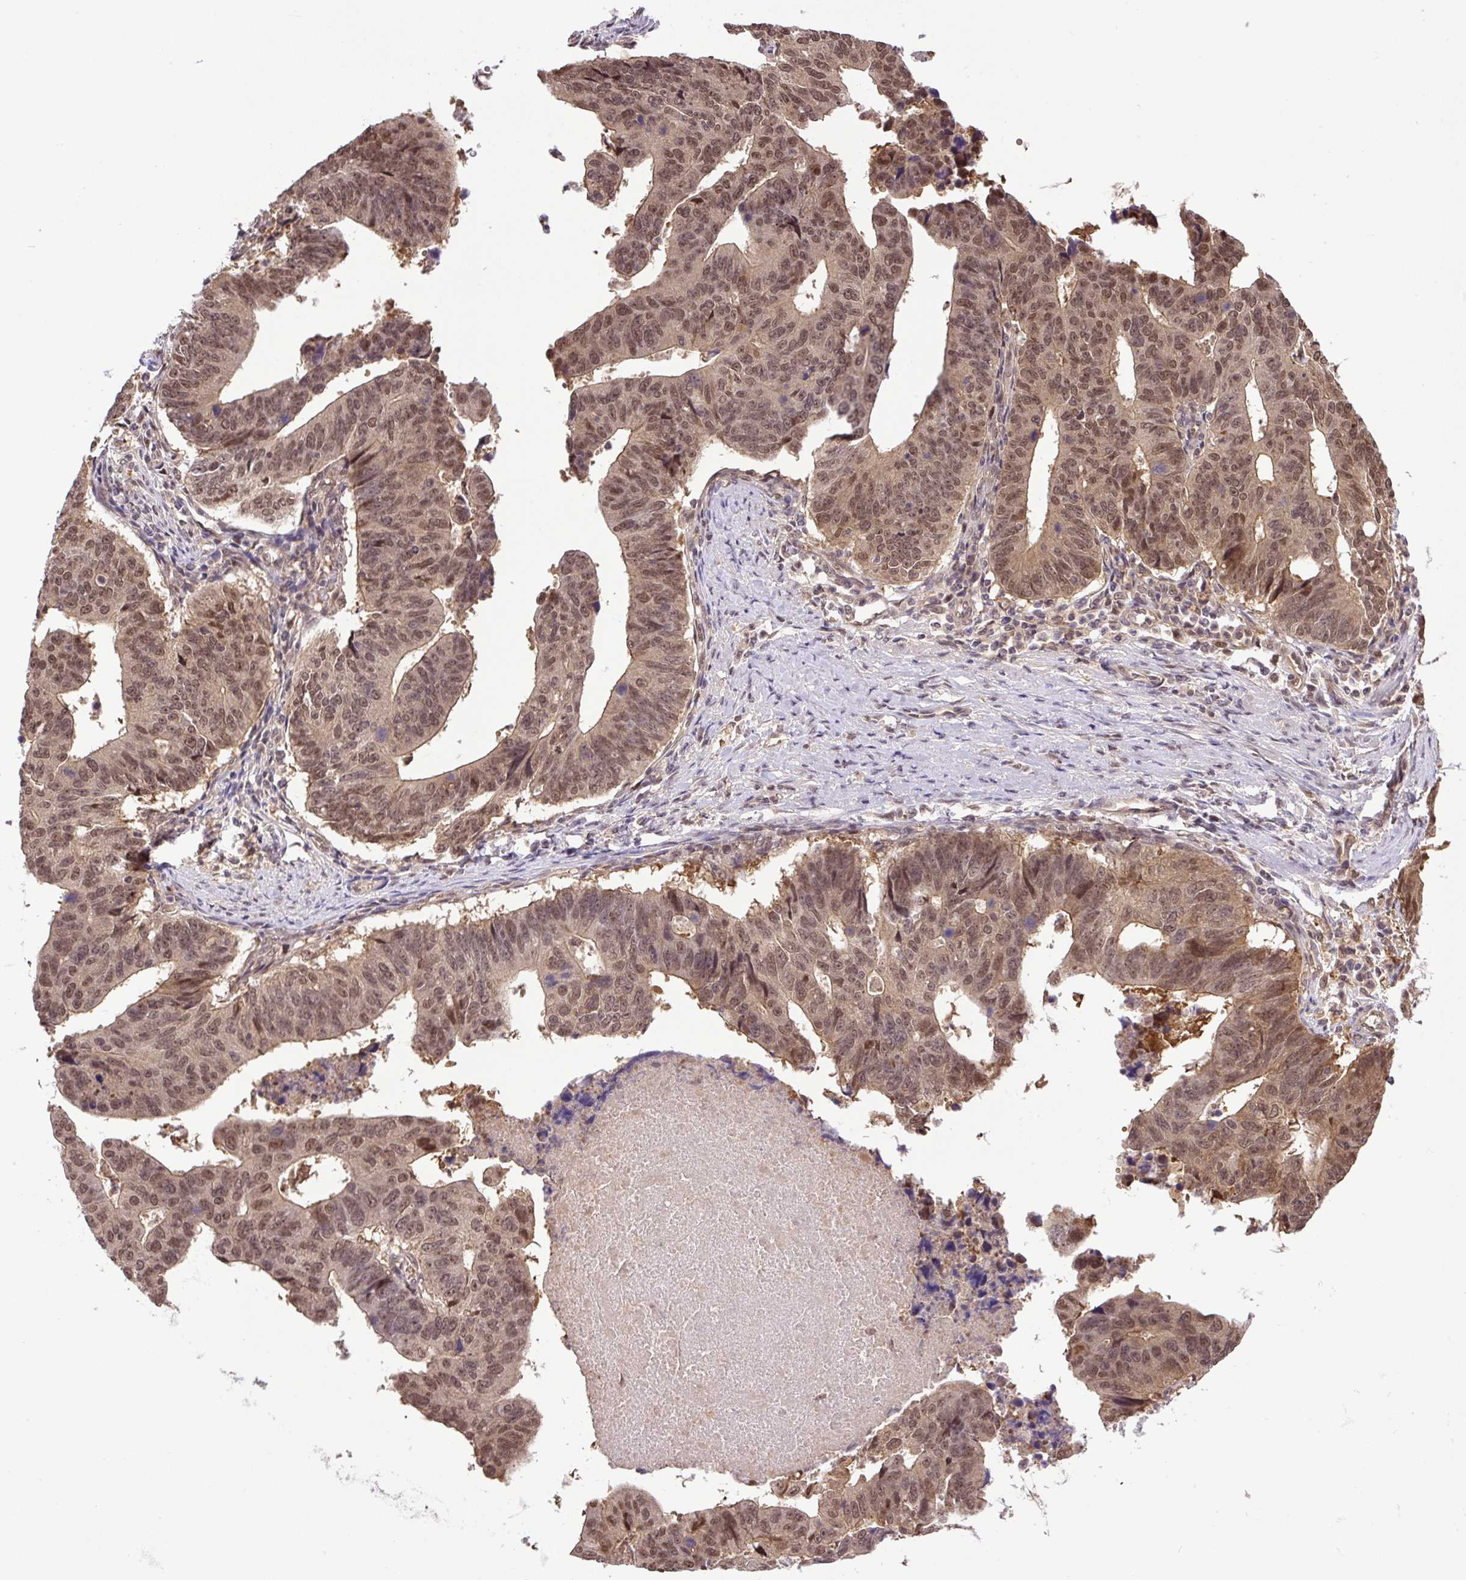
{"staining": {"intensity": "moderate", "quantity": ">75%", "location": "cytoplasmic/membranous,nuclear"}, "tissue": "stomach cancer", "cell_type": "Tumor cells", "image_type": "cancer", "snomed": [{"axis": "morphology", "description": "Adenocarcinoma, NOS"}, {"axis": "topography", "description": "Stomach"}], "caption": "Stomach cancer (adenocarcinoma) stained with IHC demonstrates moderate cytoplasmic/membranous and nuclear expression in approximately >75% of tumor cells. The protein of interest is shown in brown color, while the nuclei are stained blue.", "gene": "SGTA", "patient": {"sex": "male", "age": 59}}